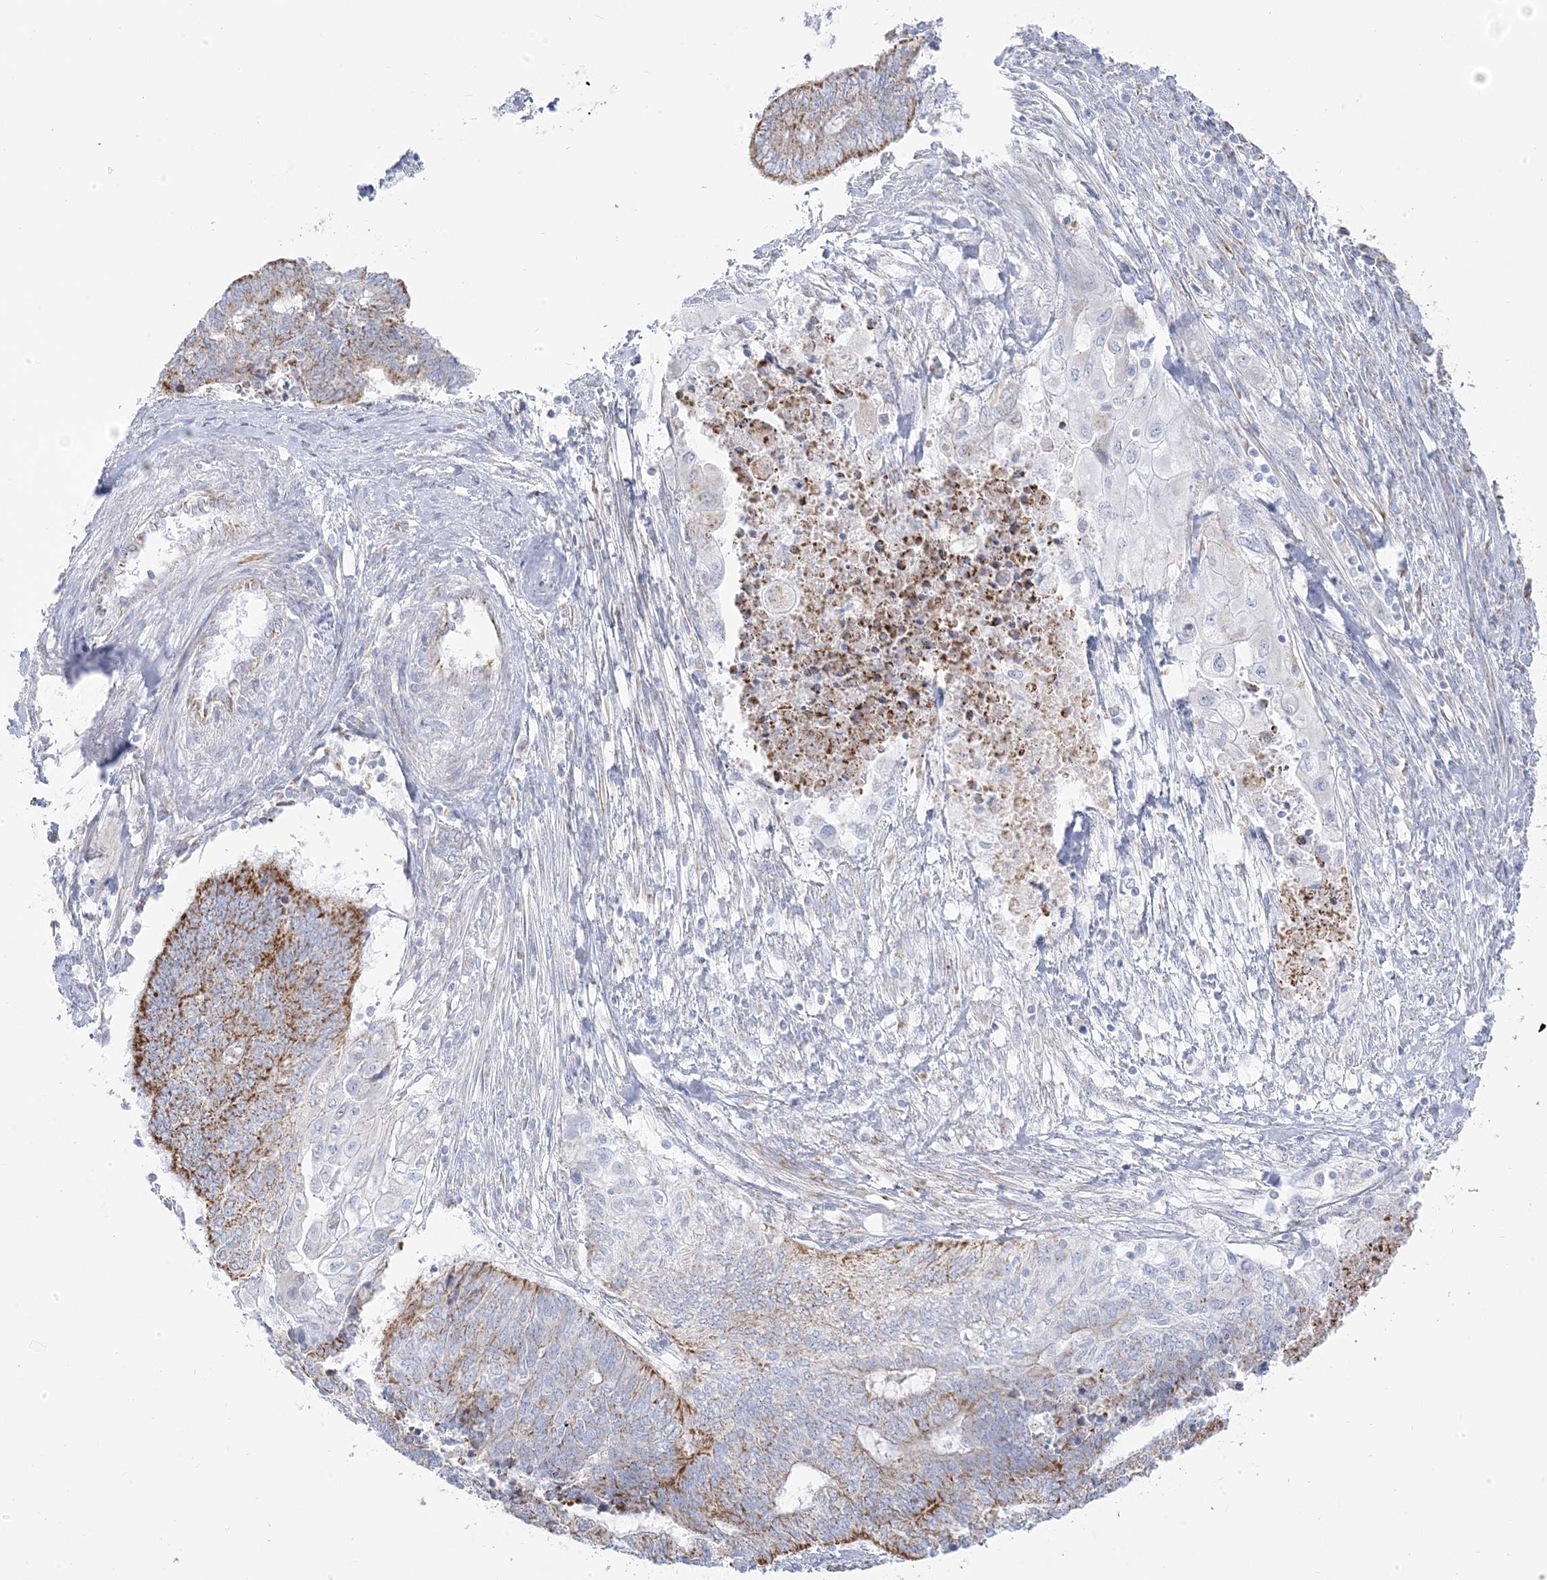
{"staining": {"intensity": "moderate", "quantity": "25%-75%", "location": "cytoplasmic/membranous"}, "tissue": "endometrial cancer", "cell_type": "Tumor cells", "image_type": "cancer", "snomed": [{"axis": "morphology", "description": "Adenocarcinoma, NOS"}, {"axis": "topography", "description": "Uterus"}, {"axis": "topography", "description": "Endometrium"}], "caption": "A brown stain shows moderate cytoplasmic/membranous staining of a protein in endometrial adenocarcinoma tumor cells. The staining is performed using DAB brown chromogen to label protein expression. The nuclei are counter-stained blue using hematoxylin.", "gene": "PCCB", "patient": {"sex": "female", "age": 70}}